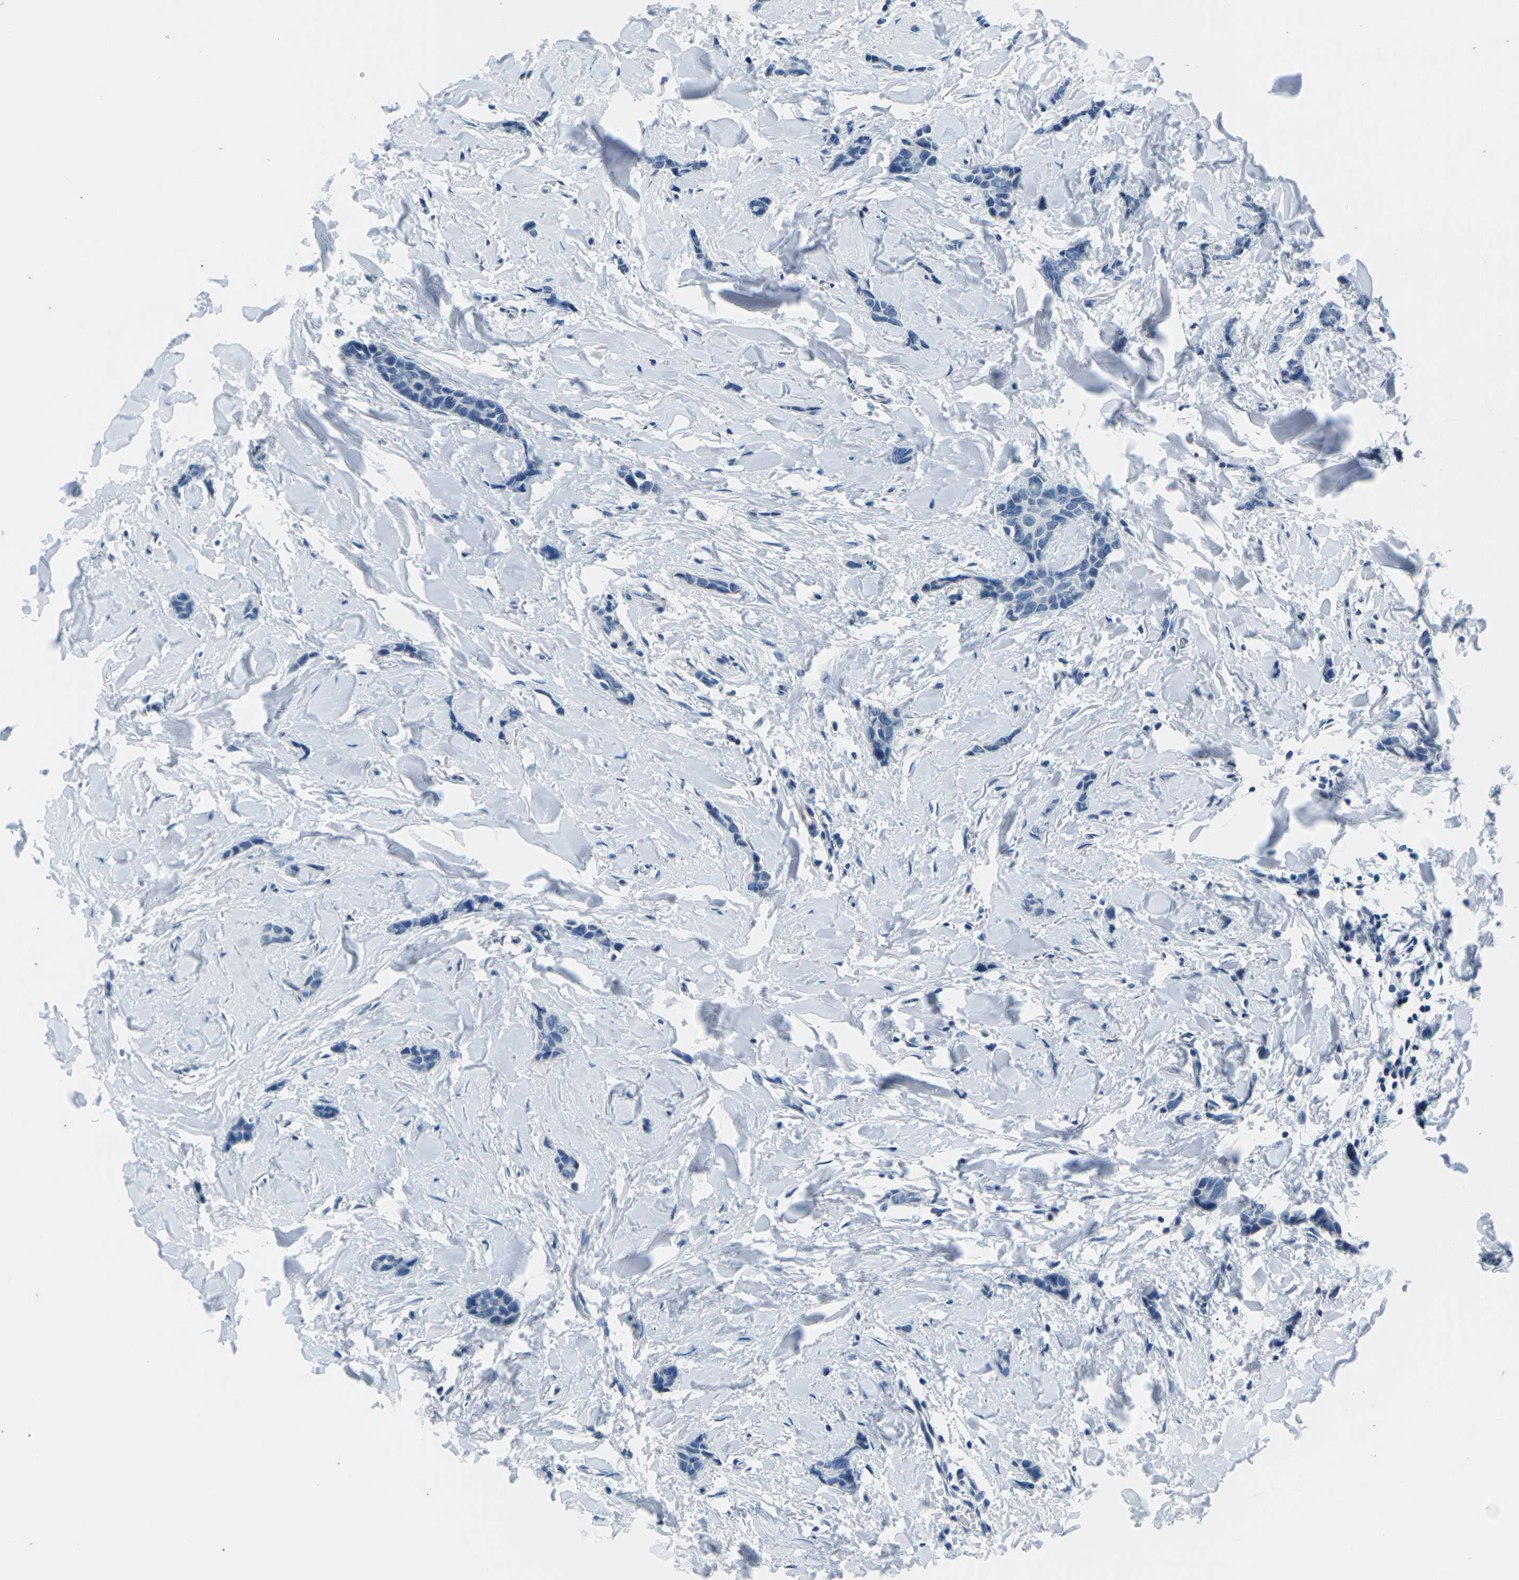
{"staining": {"intensity": "negative", "quantity": "none", "location": "none"}, "tissue": "breast cancer", "cell_type": "Tumor cells", "image_type": "cancer", "snomed": [{"axis": "morphology", "description": "Lobular carcinoma"}, {"axis": "topography", "description": "Skin"}, {"axis": "topography", "description": "Breast"}], "caption": "Immunohistochemistry histopathology image of neoplastic tissue: human breast cancer stained with DAB displays no significant protein expression in tumor cells.", "gene": "UMOD", "patient": {"sex": "female", "age": 46}}